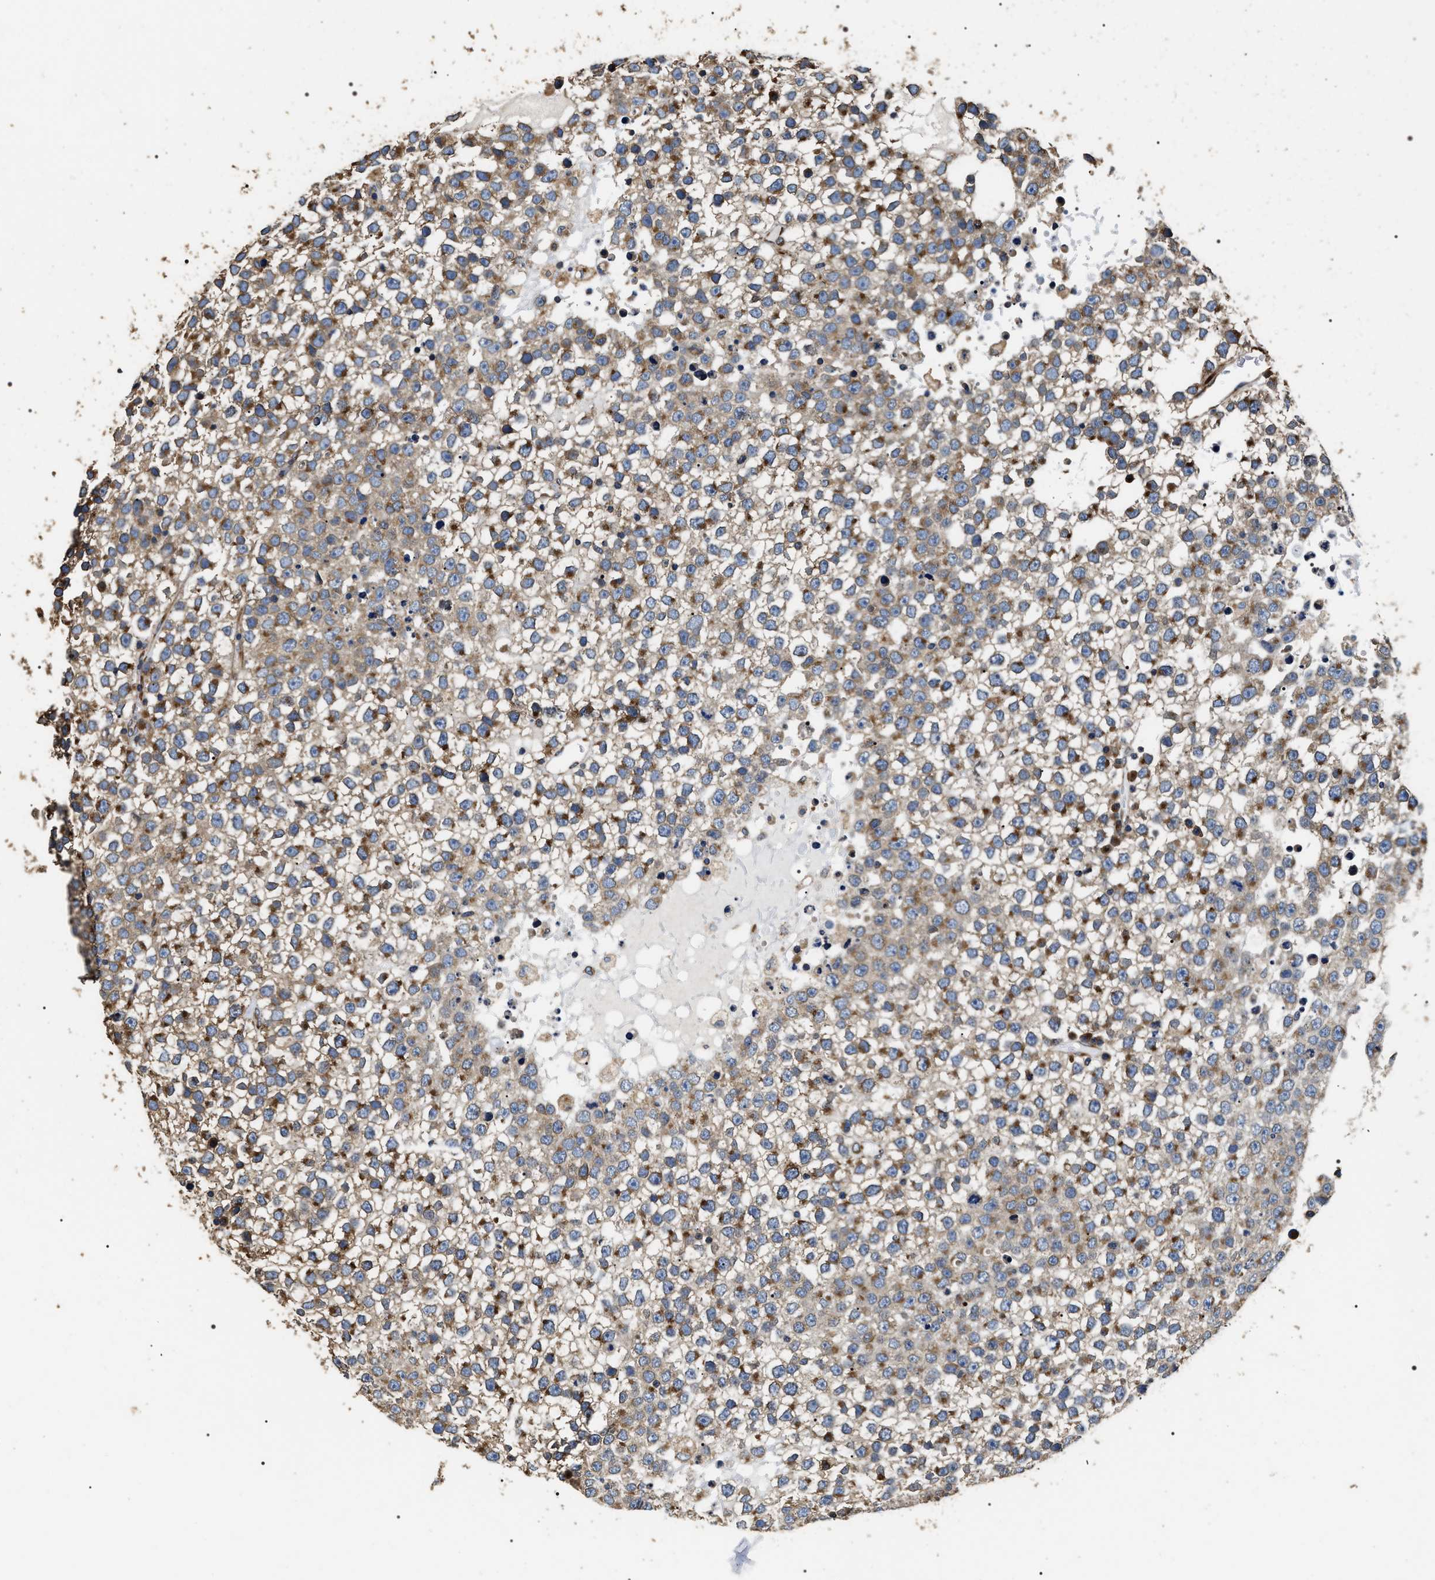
{"staining": {"intensity": "moderate", "quantity": ">75%", "location": "cytoplasmic/membranous"}, "tissue": "testis cancer", "cell_type": "Tumor cells", "image_type": "cancer", "snomed": [{"axis": "morphology", "description": "Seminoma, NOS"}, {"axis": "topography", "description": "Testis"}], "caption": "Moderate cytoplasmic/membranous expression for a protein is seen in approximately >75% of tumor cells of testis cancer (seminoma) using IHC.", "gene": "KTN1", "patient": {"sex": "male", "age": 65}}